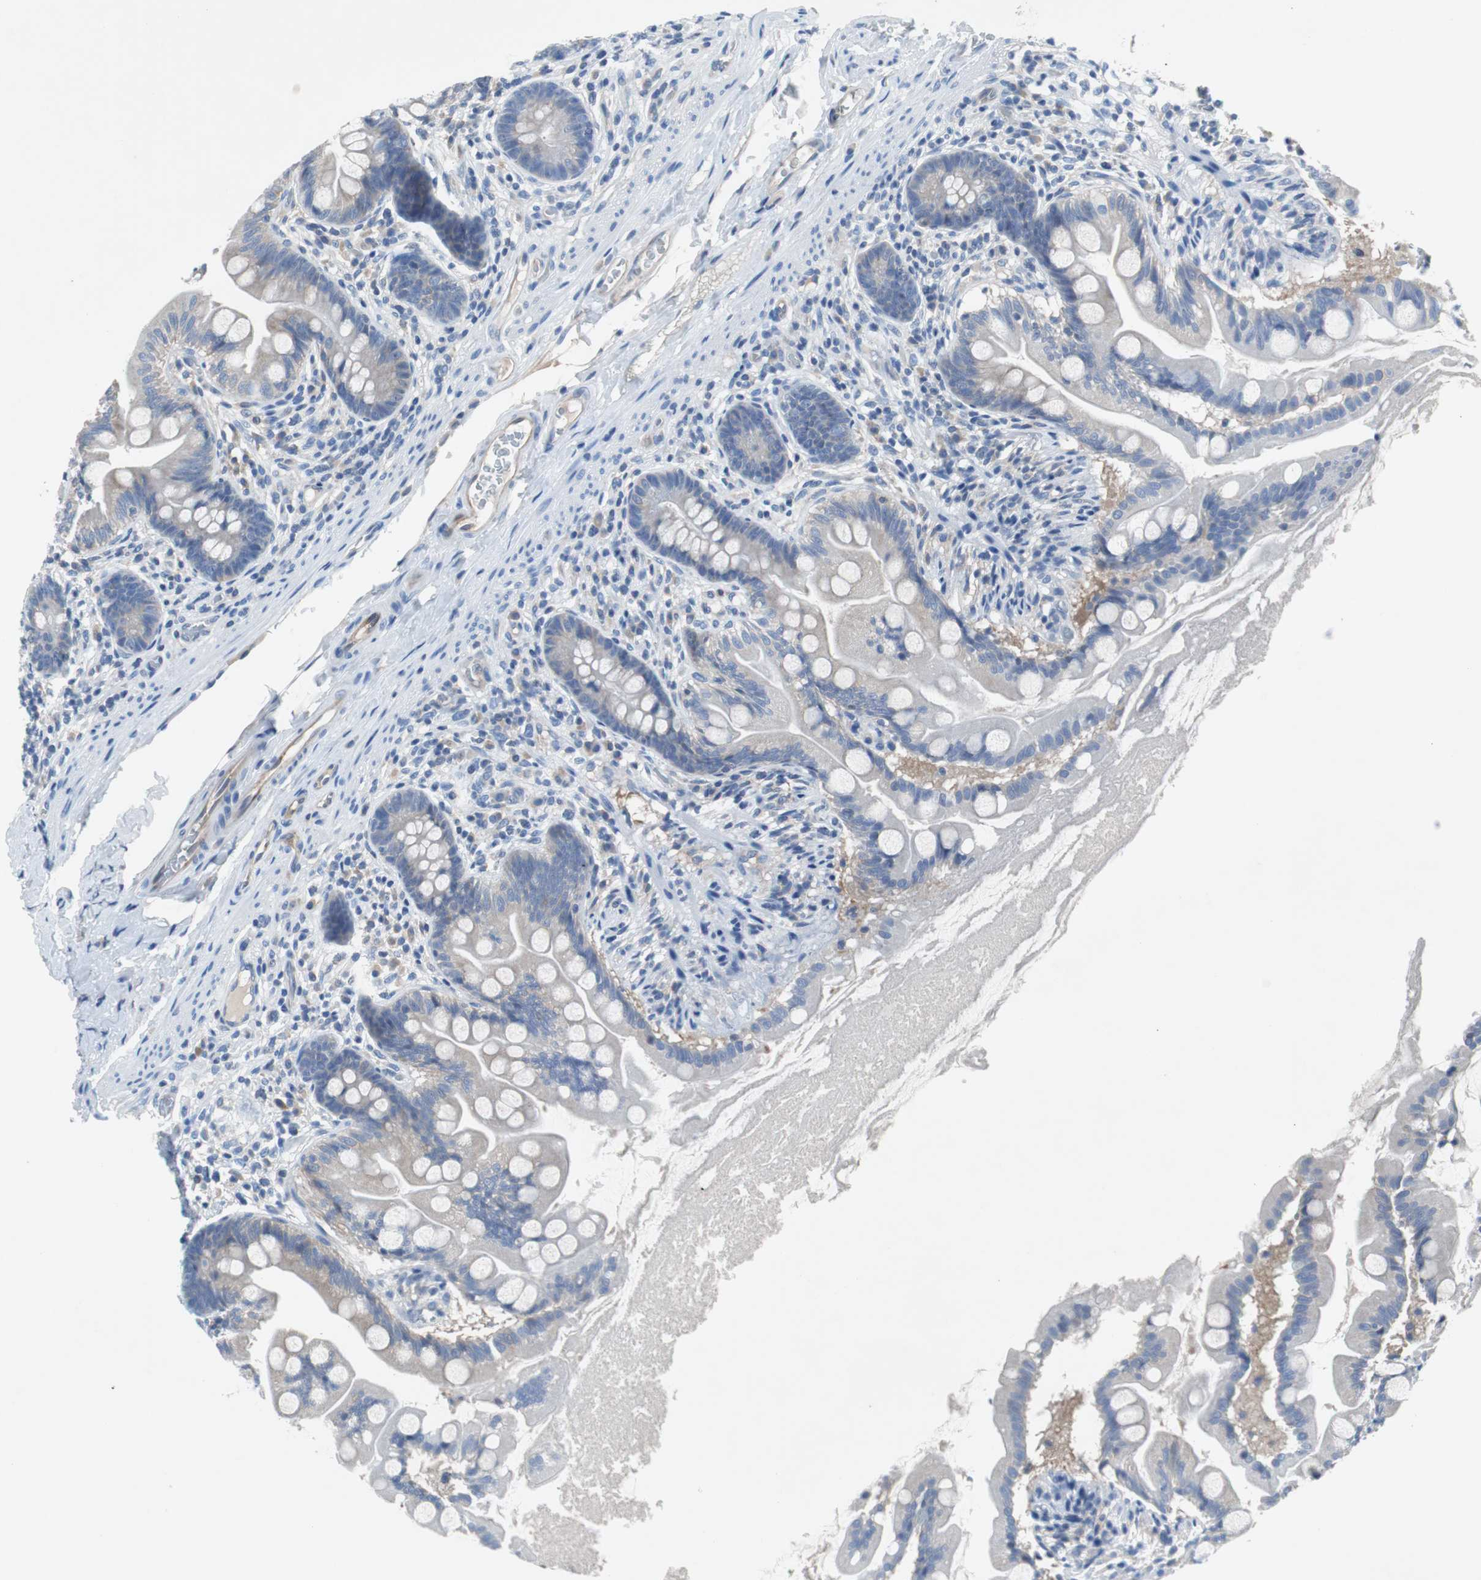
{"staining": {"intensity": "weak", "quantity": "<25%", "location": "cytoplasmic/membranous"}, "tissue": "small intestine", "cell_type": "Glandular cells", "image_type": "normal", "snomed": [{"axis": "morphology", "description": "Normal tissue, NOS"}, {"axis": "topography", "description": "Small intestine"}], "caption": "This is an immunohistochemistry photomicrograph of normal small intestine. There is no staining in glandular cells.", "gene": "EEF2K", "patient": {"sex": "female", "age": 56}}